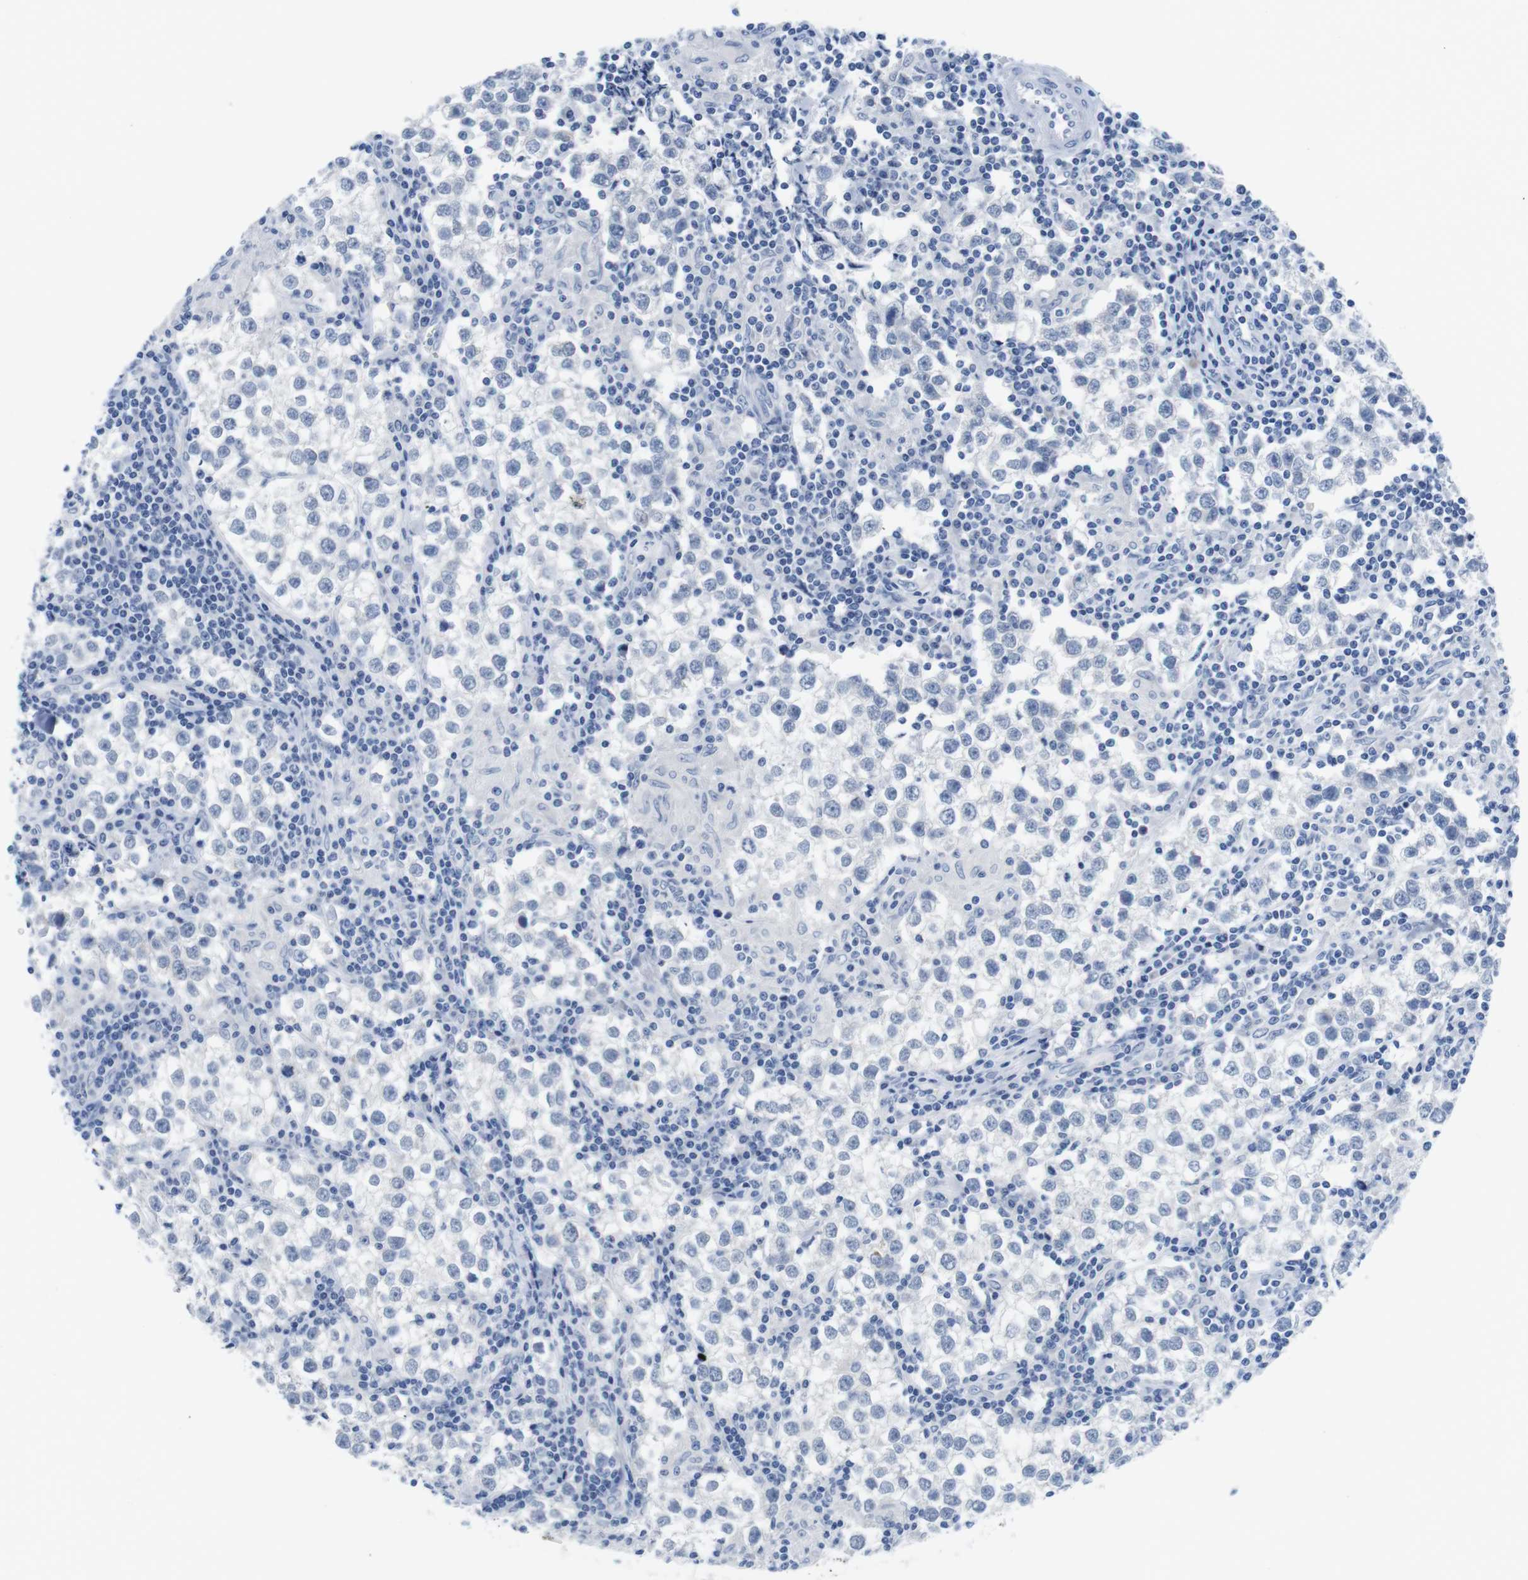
{"staining": {"intensity": "negative", "quantity": "none", "location": "none"}, "tissue": "testis cancer", "cell_type": "Tumor cells", "image_type": "cancer", "snomed": [{"axis": "morphology", "description": "Seminoma, NOS"}, {"axis": "morphology", "description": "Carcinoma, Embryonal, NOS"}, {"axis": "topography", "description": "Testis"}], "caption": "This is an IHC photomicrograph of testis seminoma. There is no positivity in tumor cells.", "gene": "MAP6", "patient": {"sex": "male", "age": 36}}